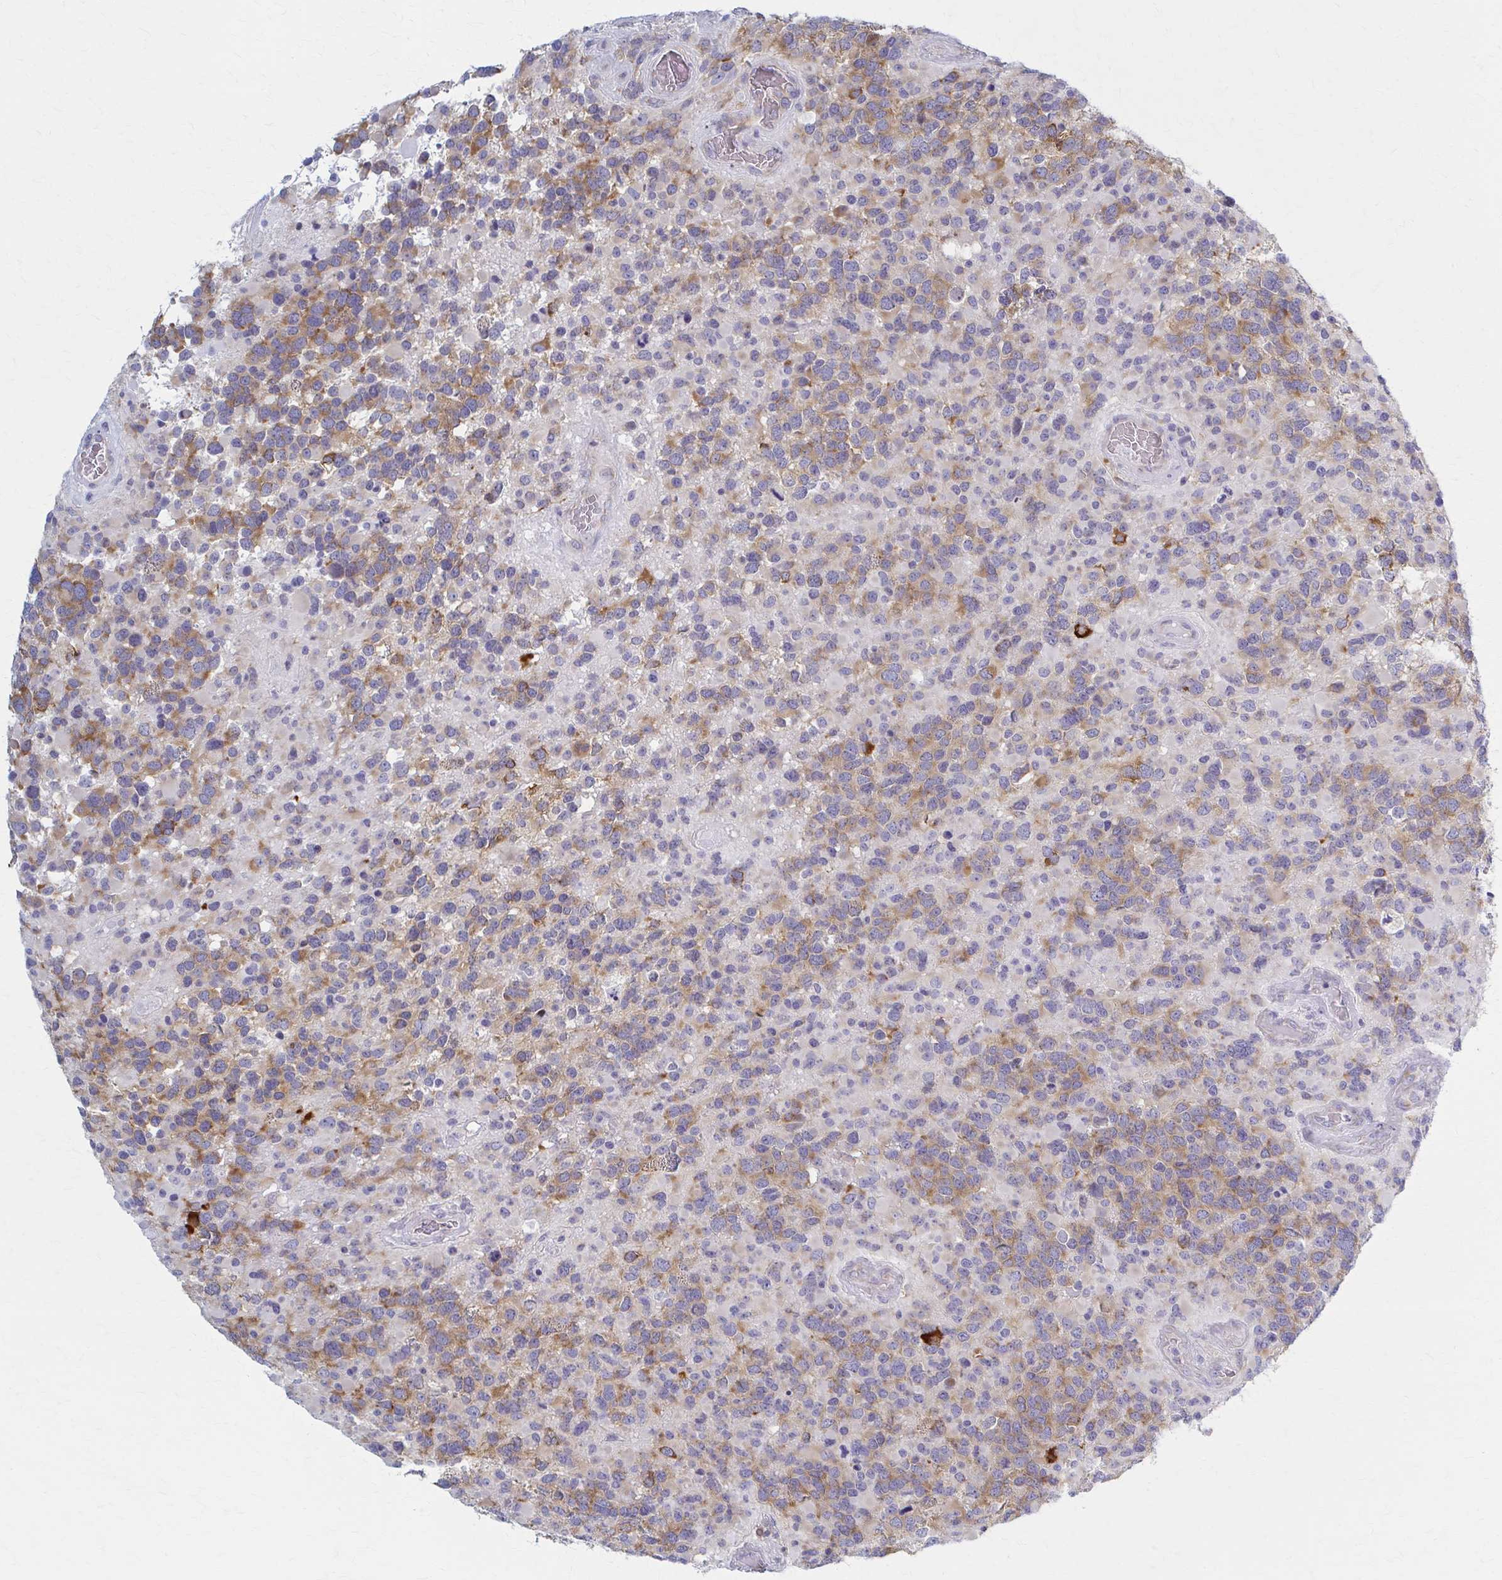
{"staining": {"intensity": "moderate", "quantity": ">75%", "location": "cytoplasmic/membranous"}, "tissue": "glioma", "cell_type": "Tumor cells", "image_type": "cancer", "snomed": [{"axis": "morphology", "description": "Glioma, malignant, High grade"}, {"axis": "topography", "description": "Brain"}], "caption": "Immunohistochemistry (DAB (3,3'-diaminobenzidine)) staining of glioma shows moderate cytoplasmic/membranous protein staining in approximately >75% of tumor cells.", "gene": "PRKRA", "patient": {"sex": "female", "age": 40}}